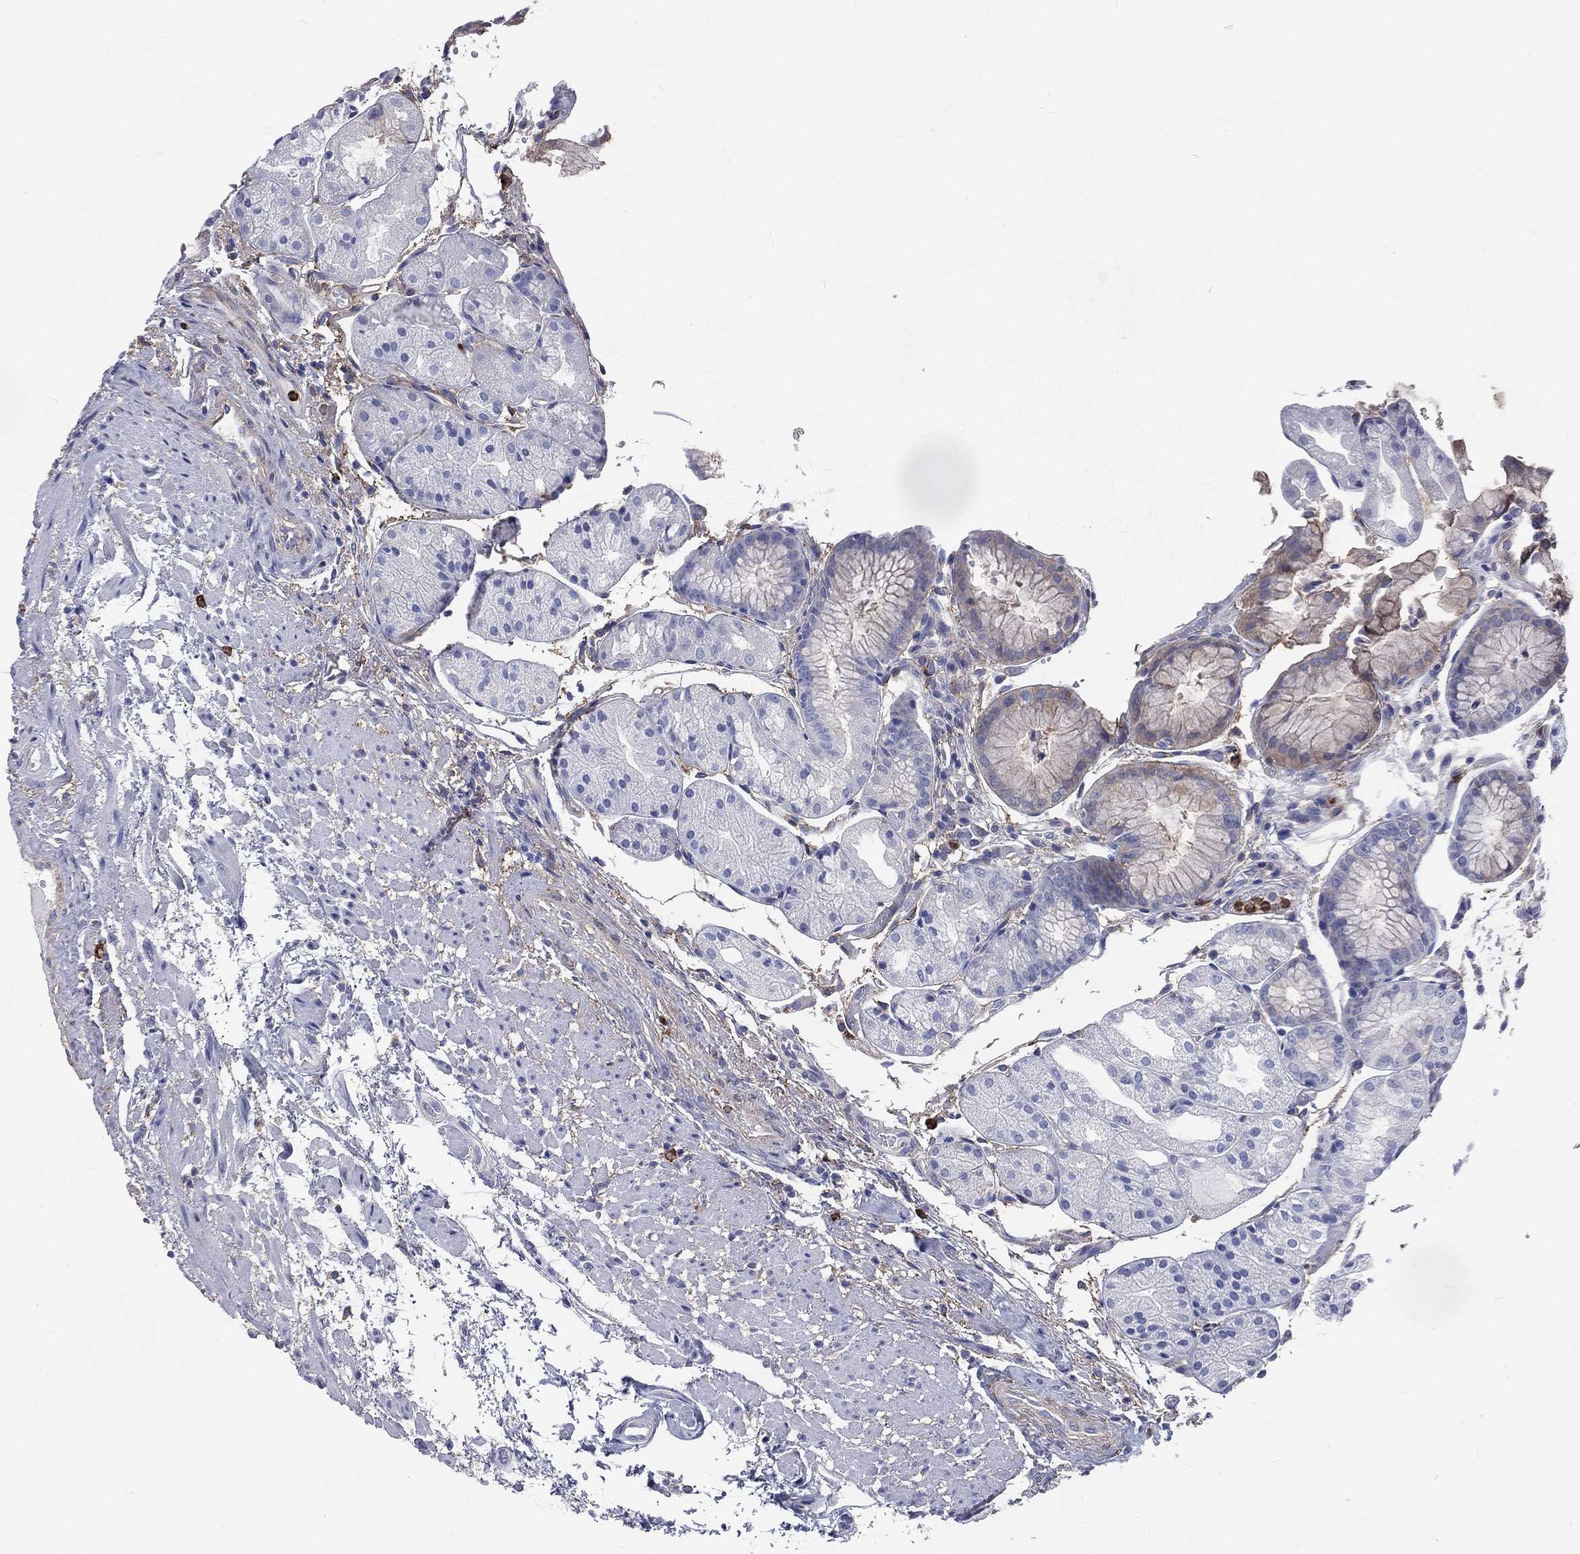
{"staining": {"intensity": "negative", "quantity": "none", "location": "none"}, "tissue": "stomach", "cell_type": "Glandular cells", "image_type": "normal", "snomed": [{"axis": "morphology", "description": "Normal tissue, NOS"}, {"axis": "topography", "description": "Stomach, upper"}], "caption": "High power microscopy photomicrograph of an immunohistochemistry (IHC) micrograph of unremarkable stomach, revealing no significant positivity in glandular cells.", "gene": "BASP1", "patient": {"sex": "male", "age": 72}}